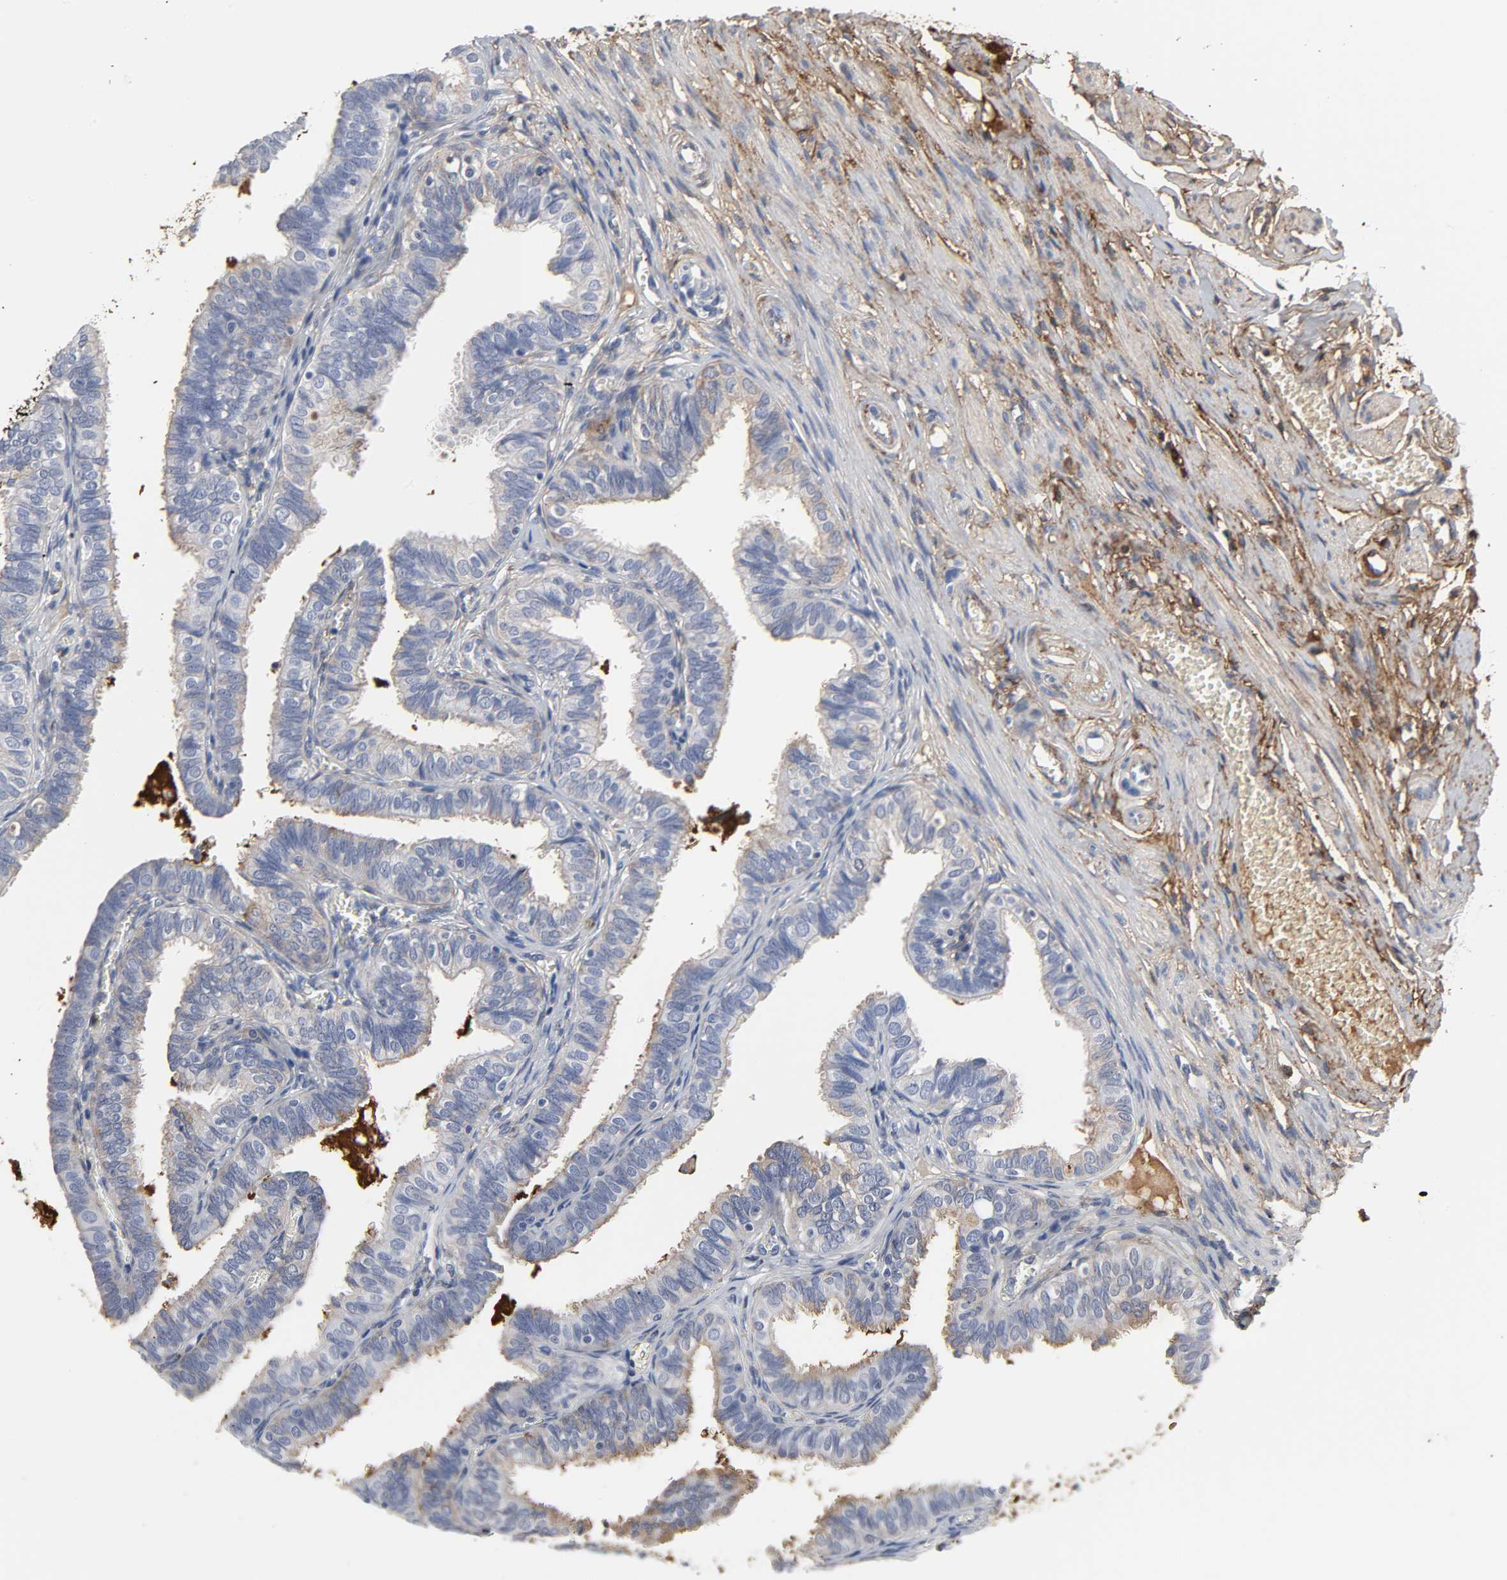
{"staining": {"intensity": "negative", "quantity": "none", "location": "none"}, "tissue": "fallopian tube", "cell_type": "Glandular cells", "image_type": "normal", "snomed": [{"axis": "morphology", "description": "Normal tissue, NOS"}, {"axis": "topography", "description": "Fallopian tube"}], "caption": "This is an IHC image of unremarkable human fallopian tube. There is no positivity in glandular cells.", "gene": "FBLN1", "patient": {"sex": "female", "age": 46}}